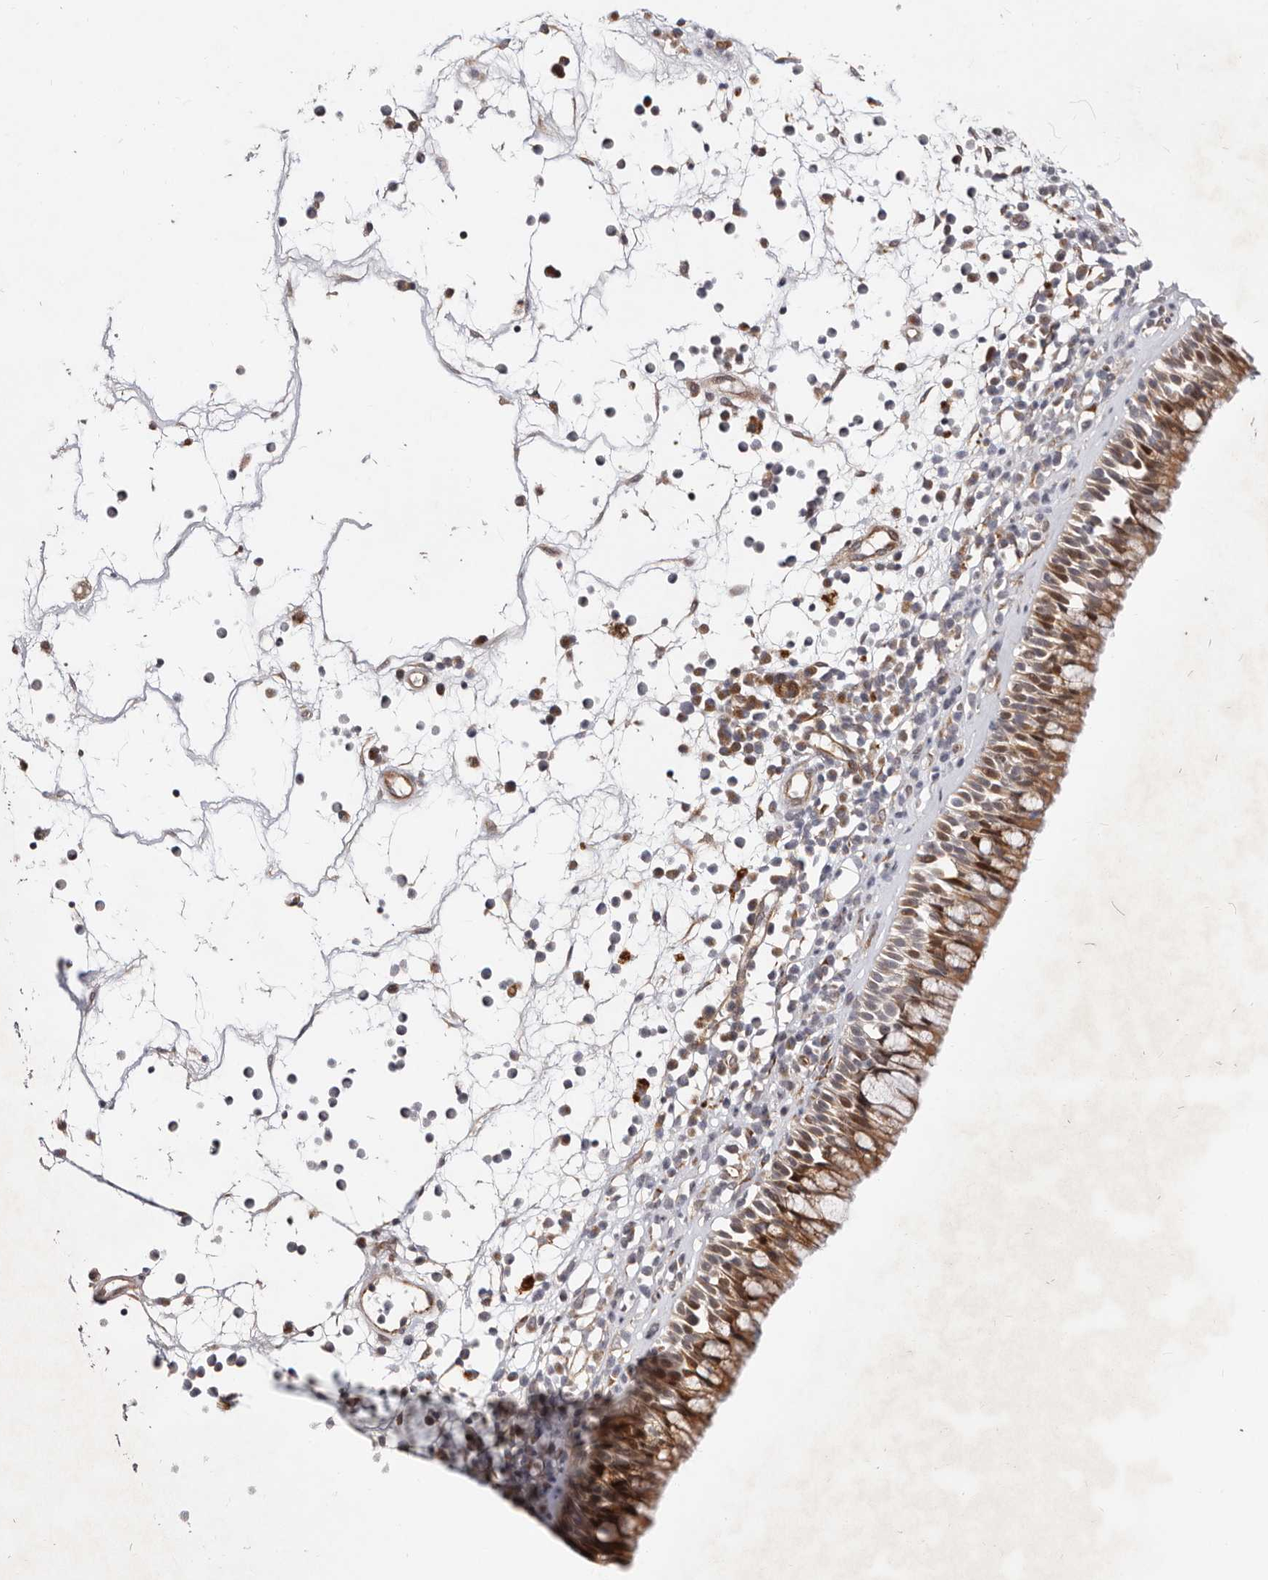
{"staining": {"intensity": "moderate", "quantity": ">75%", "location": "cytoplasmic/membranous"}, "tissue": "nasopharynx", "cell_type": "Respiratory epithelial cells", "image_type": "normal", "snomed": [{"axis": "morphology", "description": "Normal tissue, NOS"}, {"axis": "morphology", "description": "Inflammation, NOS"}, {"axis": "morphology", "description": "Malignant melanoma, Metastatic site"}, {"axis": "topography", "description": "Nasopharynx"}], "caption": "A brown stain shows moderate cytoplasmic/membranous positivity of a protein in respiratory epithelial cells of normal human nasopharynx.", "gene": "BCL2L15", "patient": {"sex": "male", "age": 70}}